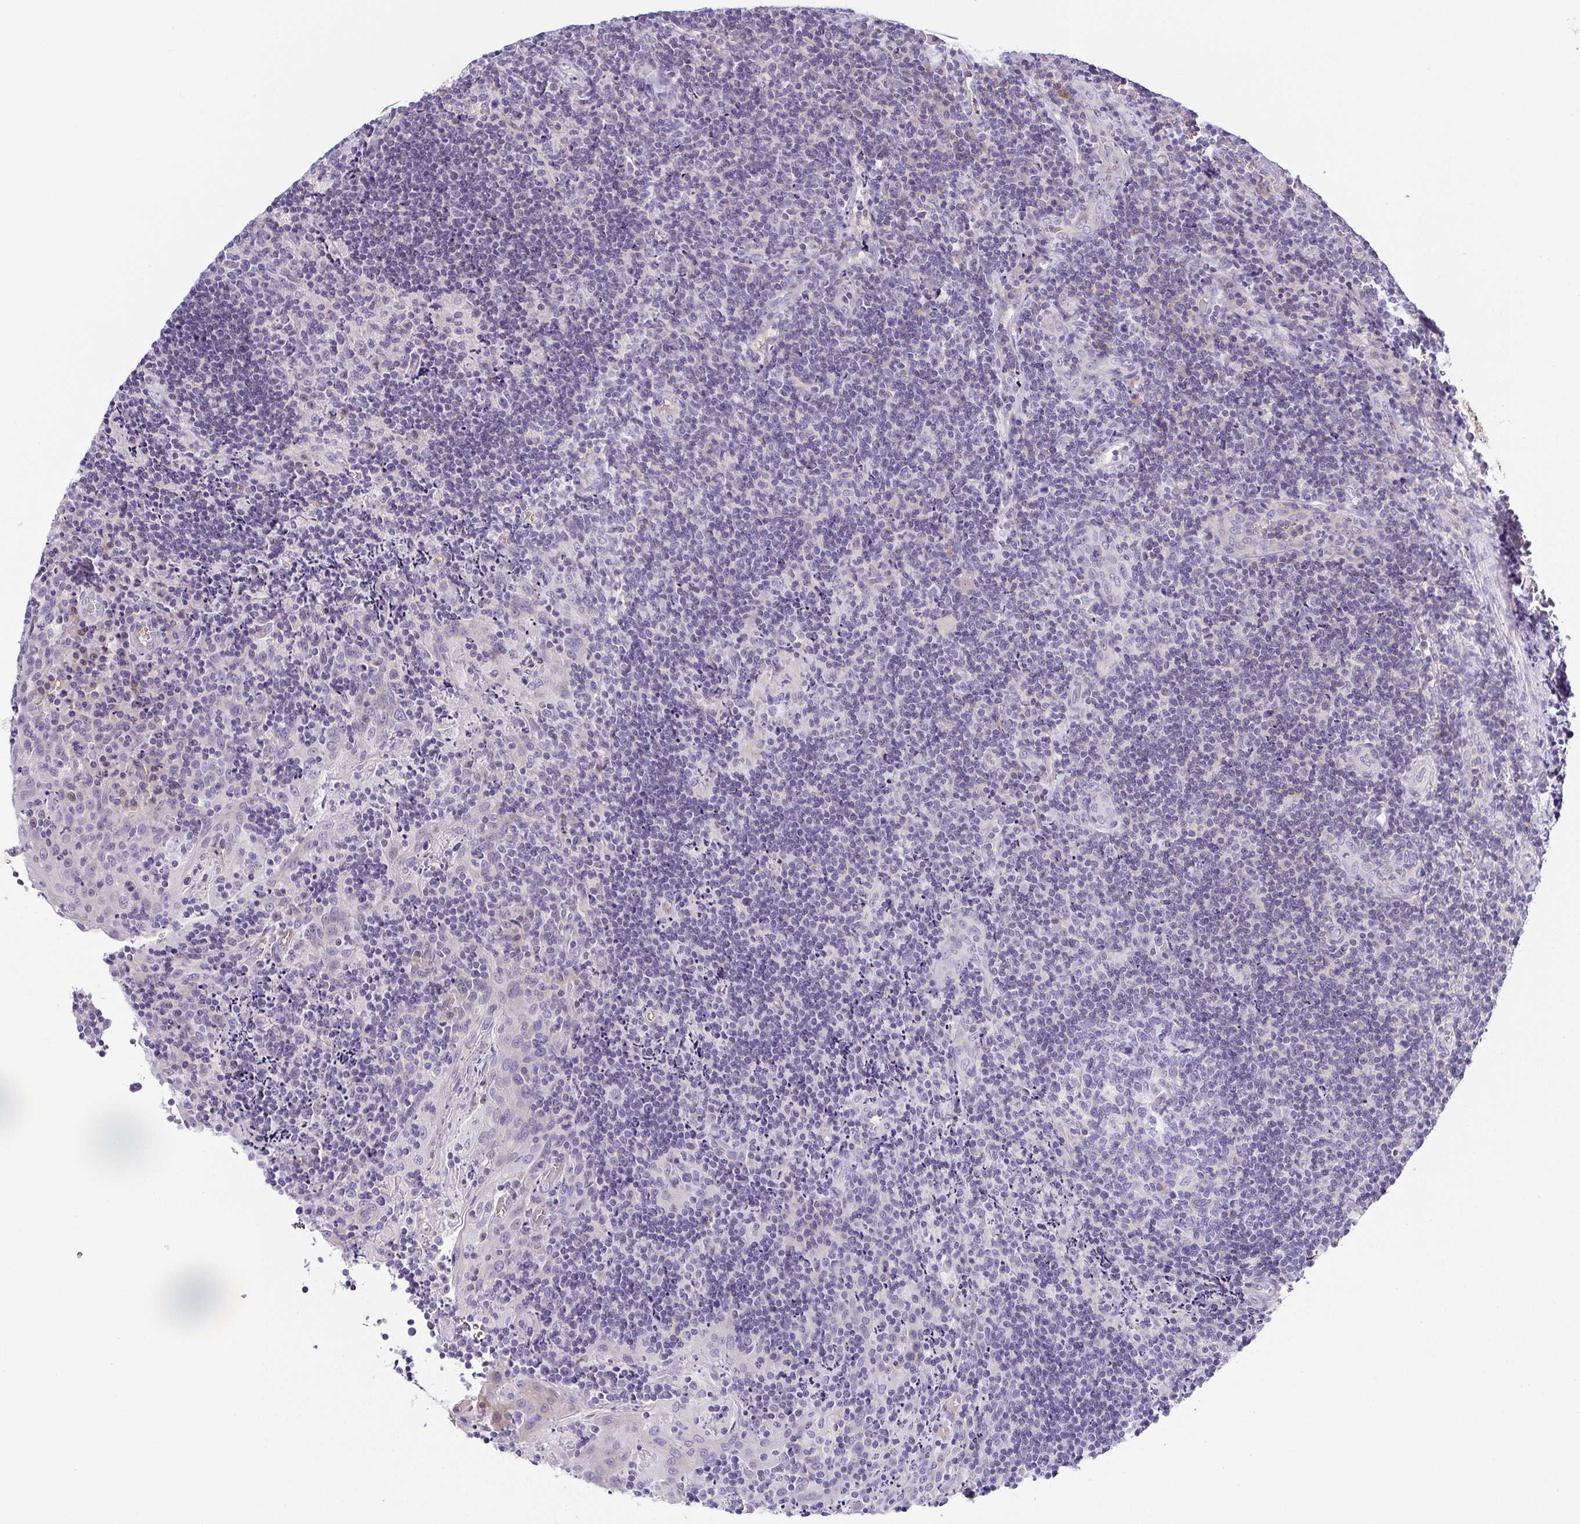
{"staining": {"intensity": "negative", "quantity": "none", "location": "none"}, "tissue": "tonsil", "cell_type": "Germinal center cells", "image_type": "normal", "snomed": [{"axis": "morphology", "description": "Normal tissue, NOS"}, {"axis": "topography", "description": "Tonsil"}], "caption": "Immunohistochemistry photomicrograph of benign tonsil: tonsil stained with DAB (3,3'-diaminobenzidine) displays no significant protein expression in germinal center cells.", "gene": "FAM162B", "patient": {"sex": "male", "age": 17}}